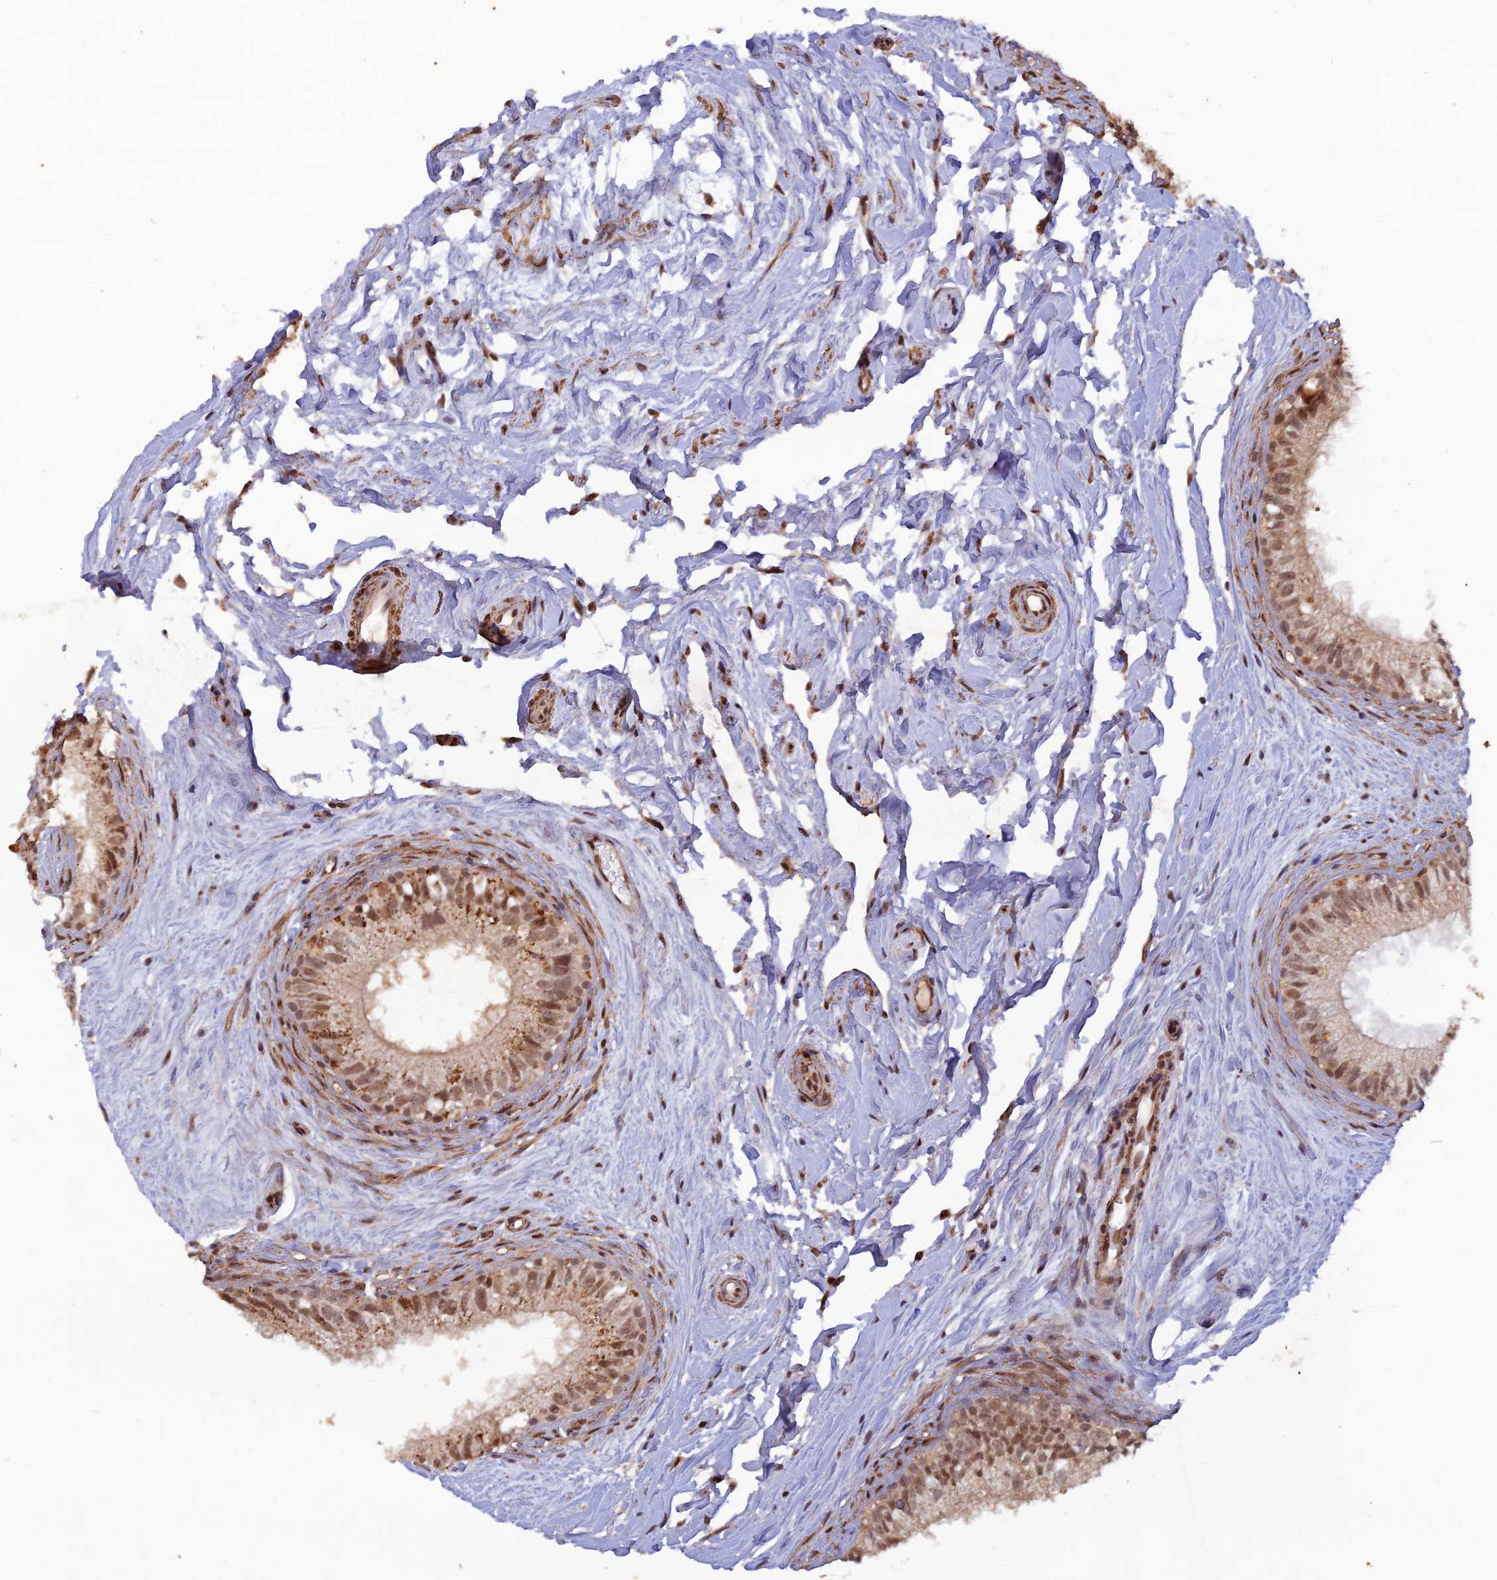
{"staining": {"intensity": "moderate", "quantity": ">75%", "location": "cytoplasmic/membranous,nuclear"}, "tissue": "epididymis", "cell_type": "Glandular cells", "image_type": "normal", "snomed": [{"axis": "morphology", "description": "Normal tissue, NOS"}, {"axis": "topography", "description": "Epididymis"}], "caption": "Normal epididymis was stained to show a protein in brown. There is medium levels of moderate cytoplasmic/membranous,nuclear staining in approximately >75% of glandular cells.", "gene": "ZNF565", "patient": {"sex": "male", "age": 71}}